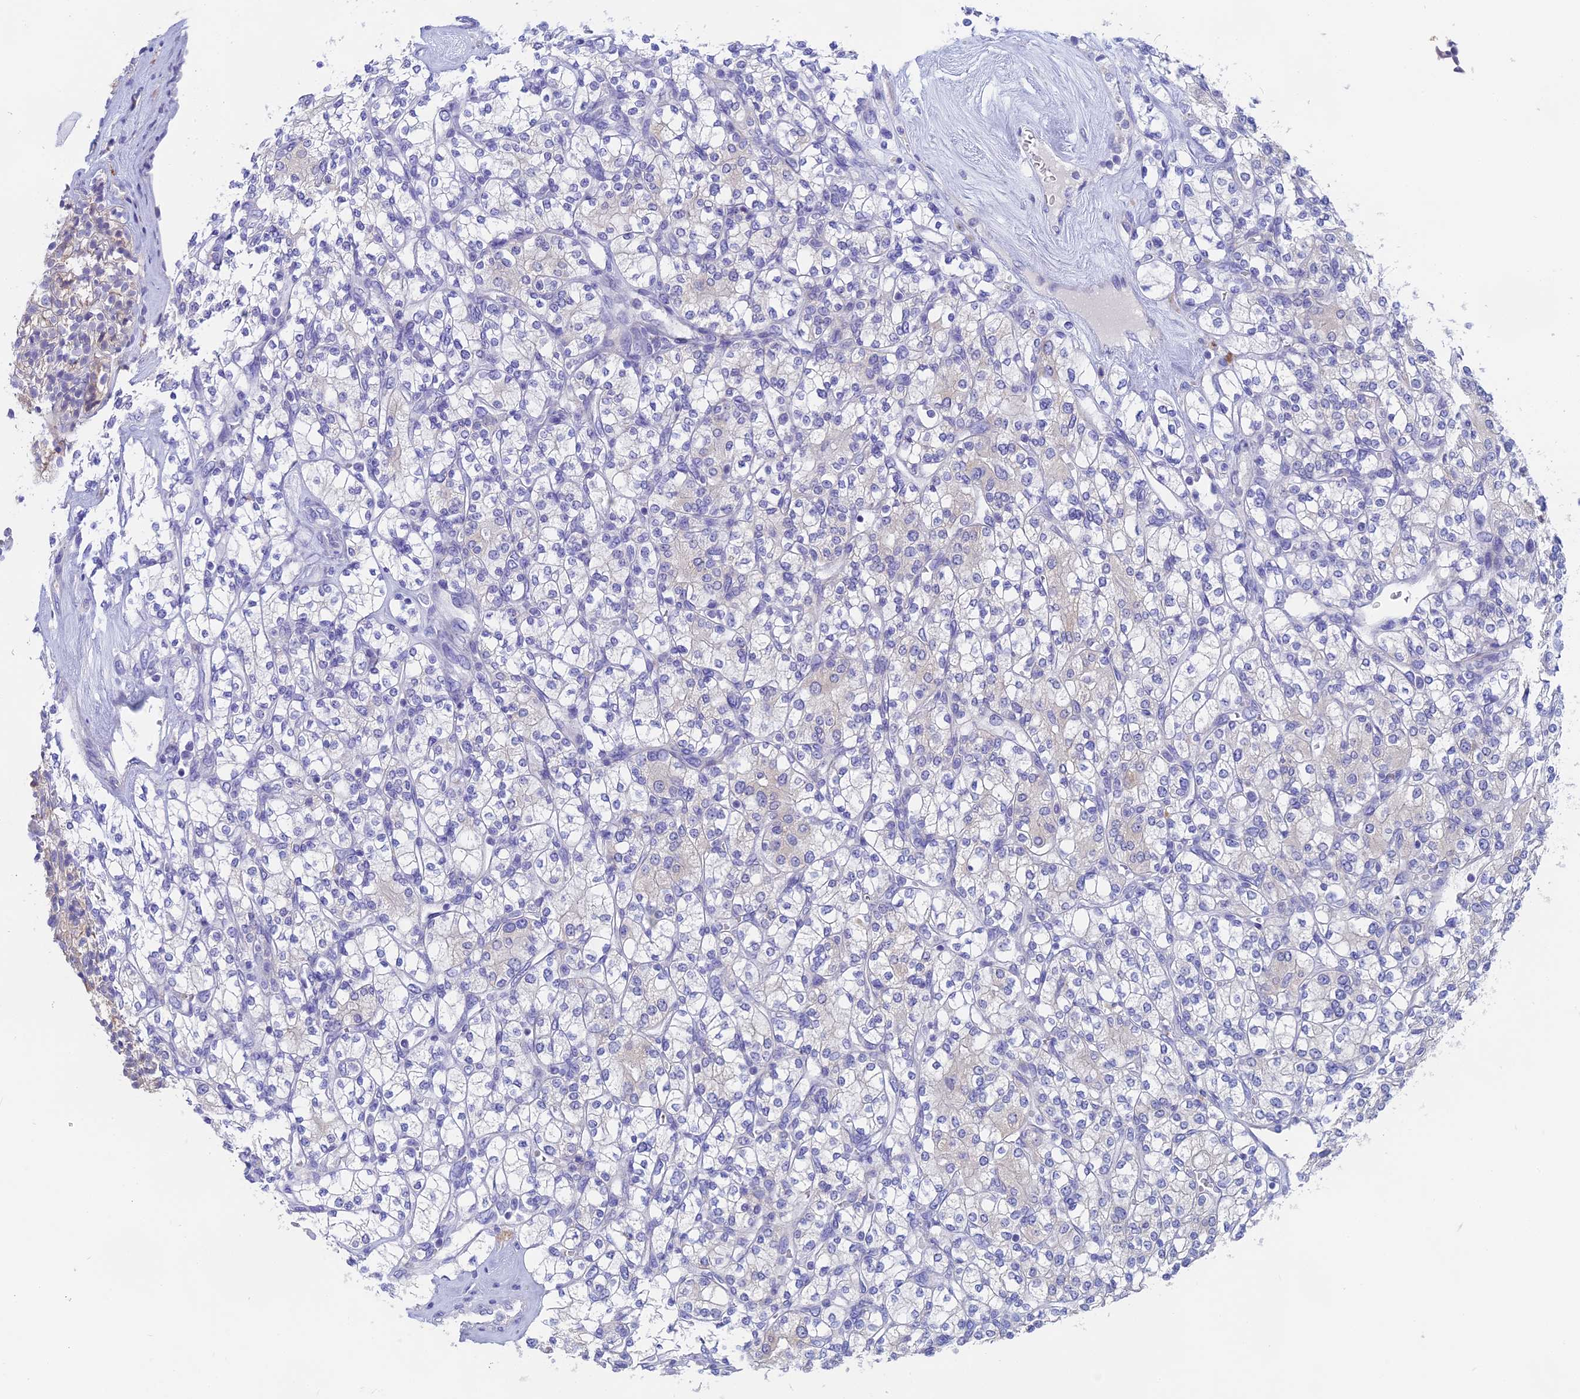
{"staining": {"intensity": "weak", "quantity": "<25%", "location": "cytoplasmic/membranous"}, "tissue": "renal cancer", "cell_type": "Tumor cells", "image_type": "cancer", "snomed": [{"axis": "morphology", "description": "Adenocarcinoma, NOS"}, {"axis": "topography", "description": "Kidney"}], "caption": "Tumor cells are negative for brown protein staining in renal adenocarcinoma.", "gene": "GLB1L", "patient": {"sex": "male", "age": 77}}